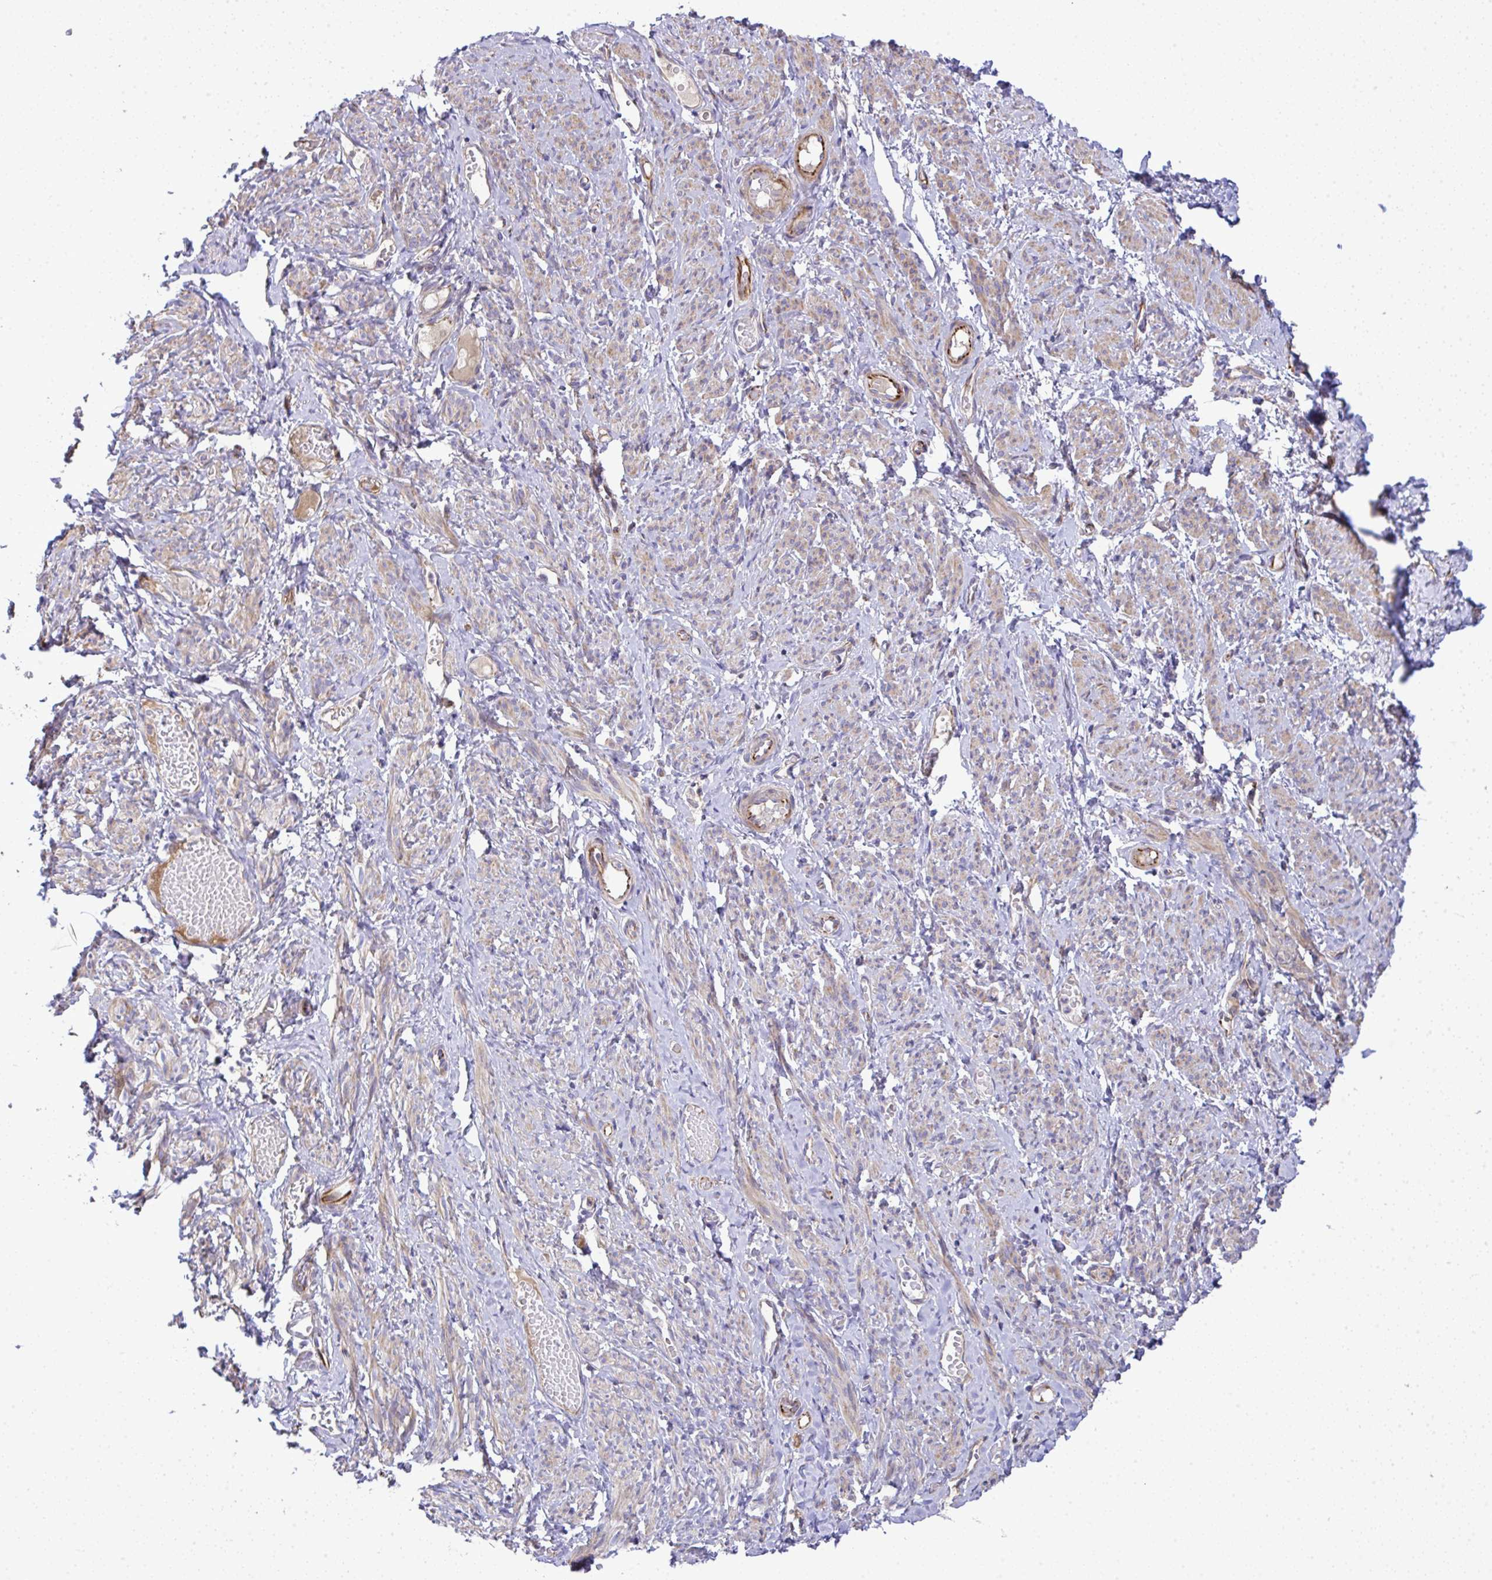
{"staining": {"intensity": "weak", "quantity": "25%-75%", "location": "cytoplasmic/membranous"}, "tissue": "smooth muscle", "cell_type": "Smooth muscle cells", "image_type": "normal", "snomed": [{"axis": "morphology", "description": "Normal tissue, NOS"}, {"axis": "topography", "description": "Smooth muscle"}], "caption": "Protein expression analysis of benign human smooth muscle reveals weak cytoplasmic/membranous positivity in about 25%-75% of smooth muscle cells. Immunohistochemistry stains the protein of interest in brown and the nuclei are stained blue.", "gene": "GRID2", "patient": {"sex": "female", "age": 65}}